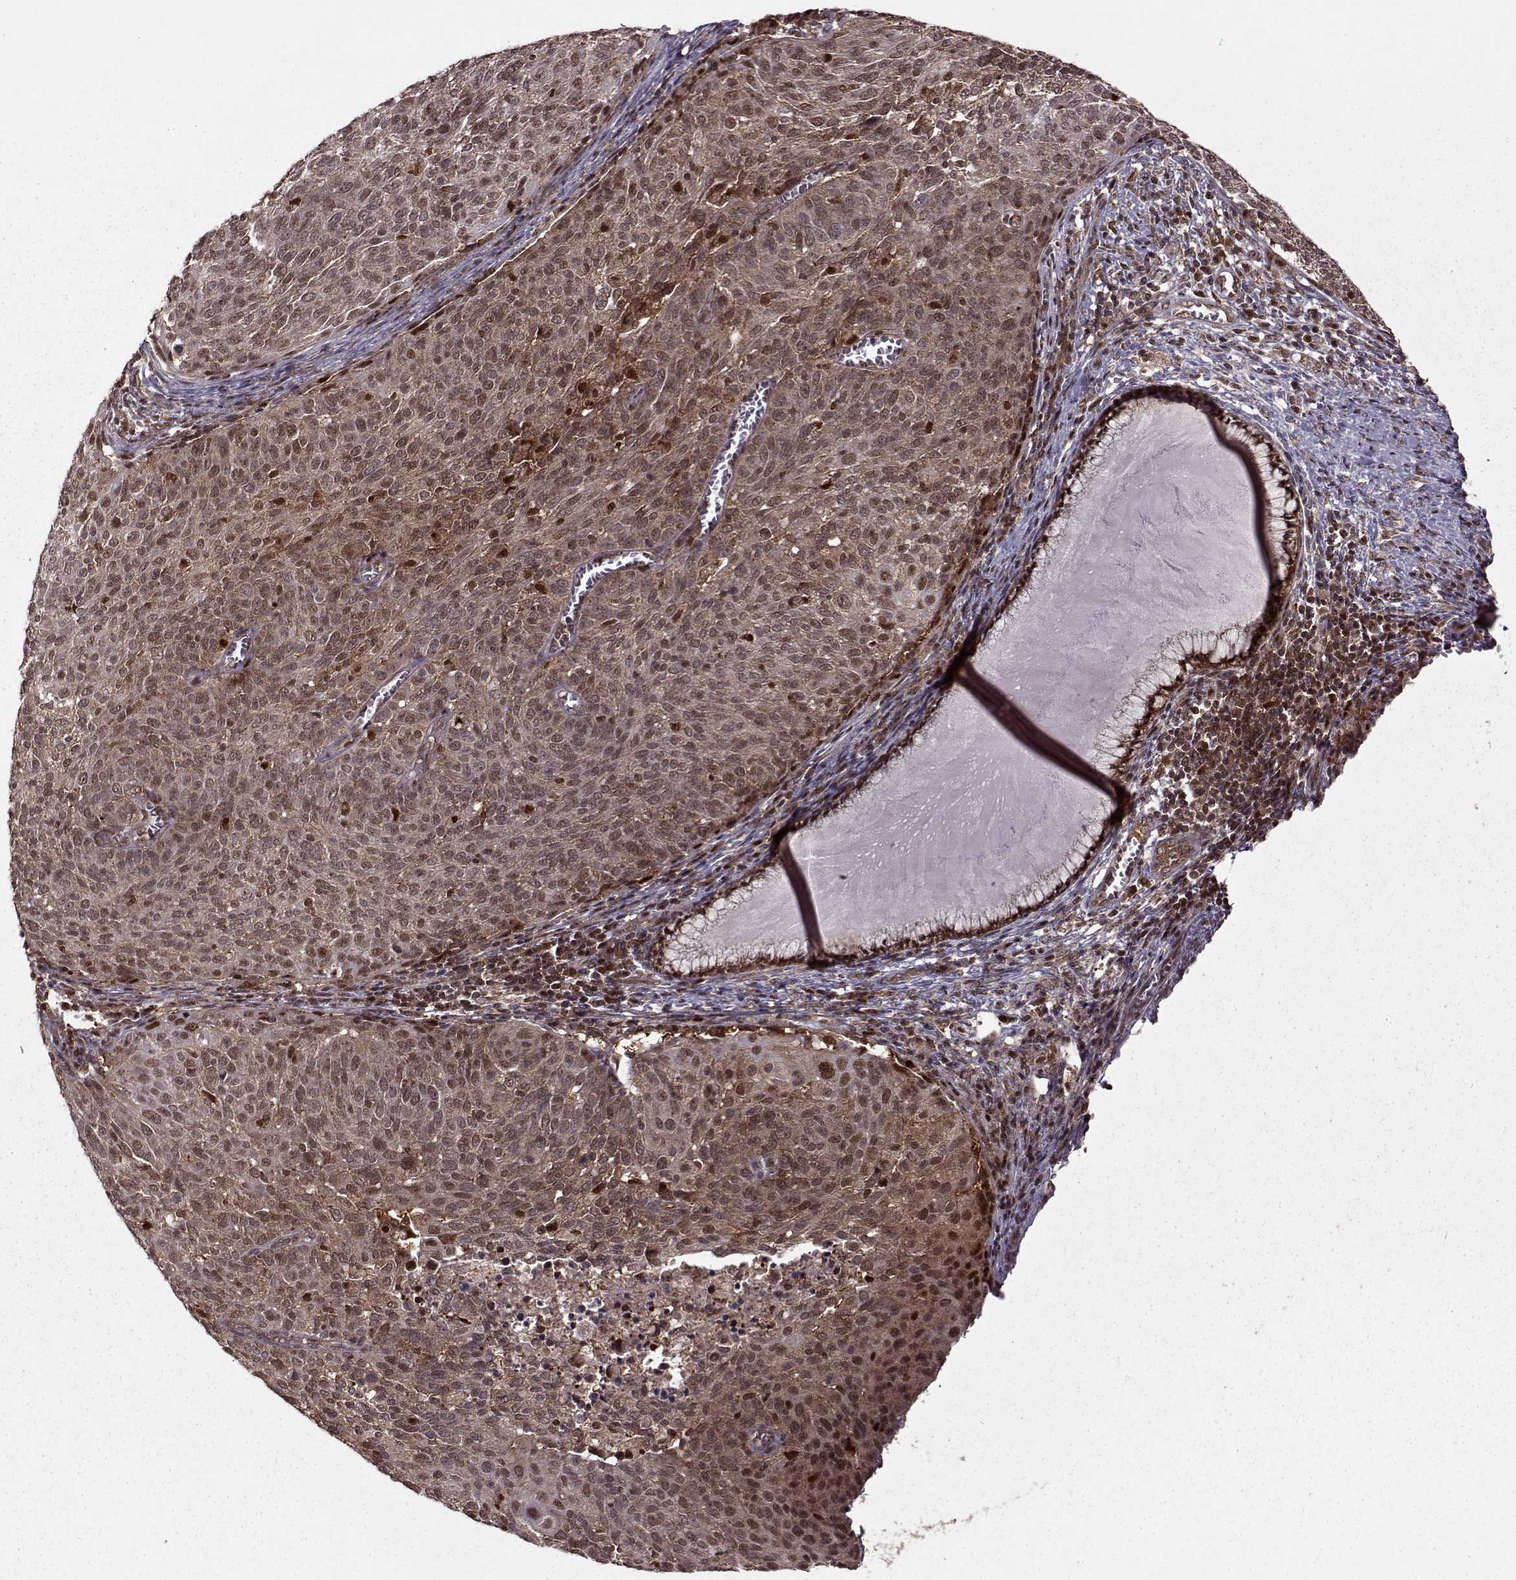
{"staining": {"intensity": "weak", "quantity": "25%-75%", "location": "cytoplasmic/membranous"}, "tissue": "cervical cancer", "cell_type": "Tumor cells", "image_type": "cancer", "snomed": [{"axis": "morphology", "description": "Squamous cell carcinoma, NOS"}, {"axis": "topography", "description": "Cervix"}], "caption": "Brown immunohistochemical staining in human cervical squamous cell carcinoma demonstrates weak cytoplasmic/membranous staining in about 25%-75% of tumor cells.", "gene": "PSMA7", "patient": {"sex": "female", "age": 39}}